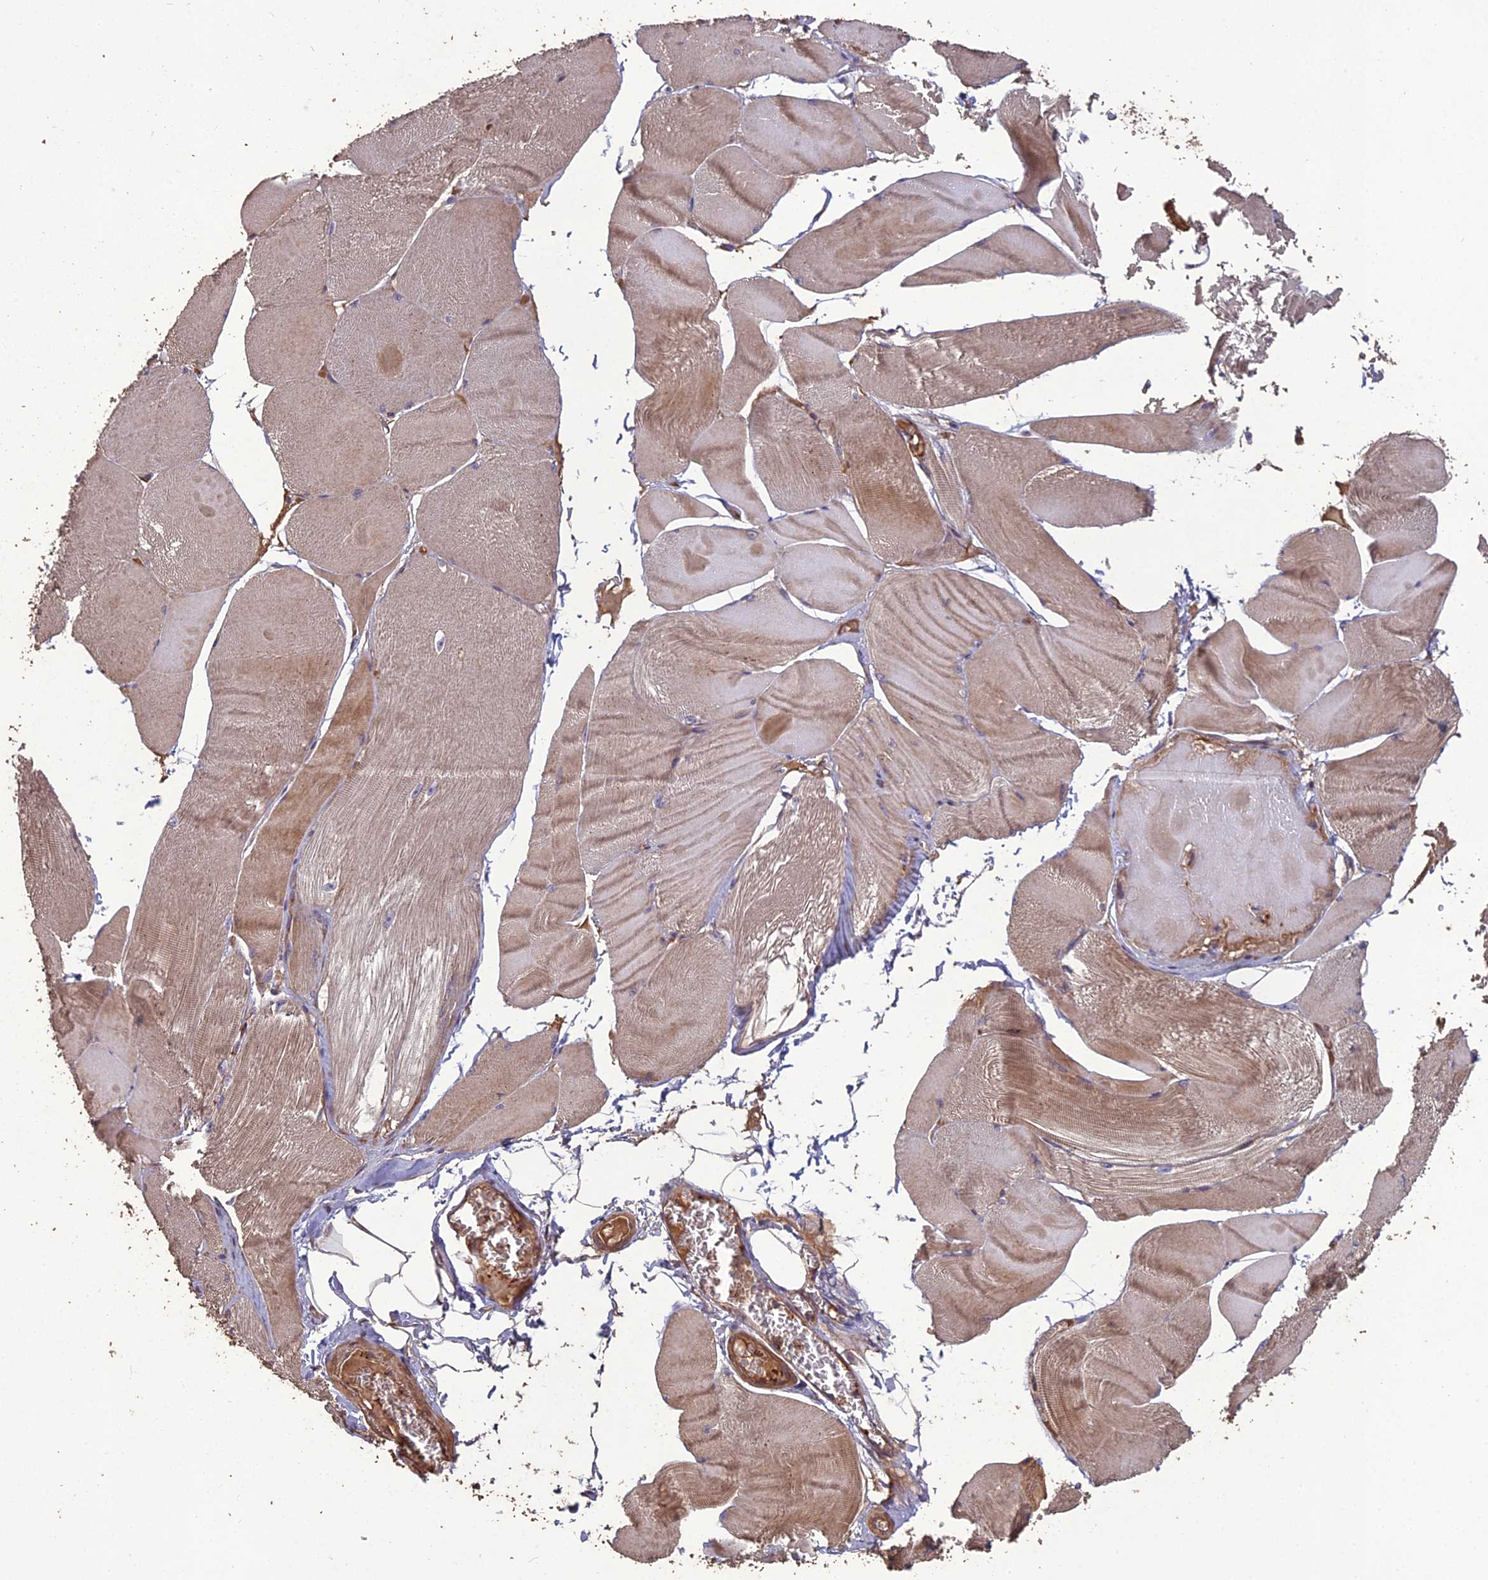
{"staining": {"intensity": "moderate", "quantity": "<25%", "location": "cytoplasmic/membranous"}, "tissue": "skeletal muscle", "cell_type": "Myocytes", "image_type": "normal", "snomed": [{"axis": "morphology", "description": "Normal tissue, NOS"}, {"axis": "morphology", "description": "Basal cell carcinoma"}, {"axis": "topography", "description": "Skeletal muscle"}], "caption": "Brown immunohistochemical staining in benign skeletal muscle exhibits moderate cytoplasmic/membranous staining in approximately <25% of myocytes.", "gene": "ATP6V0A2", "patient": {"sex": "female", "age": 64}}